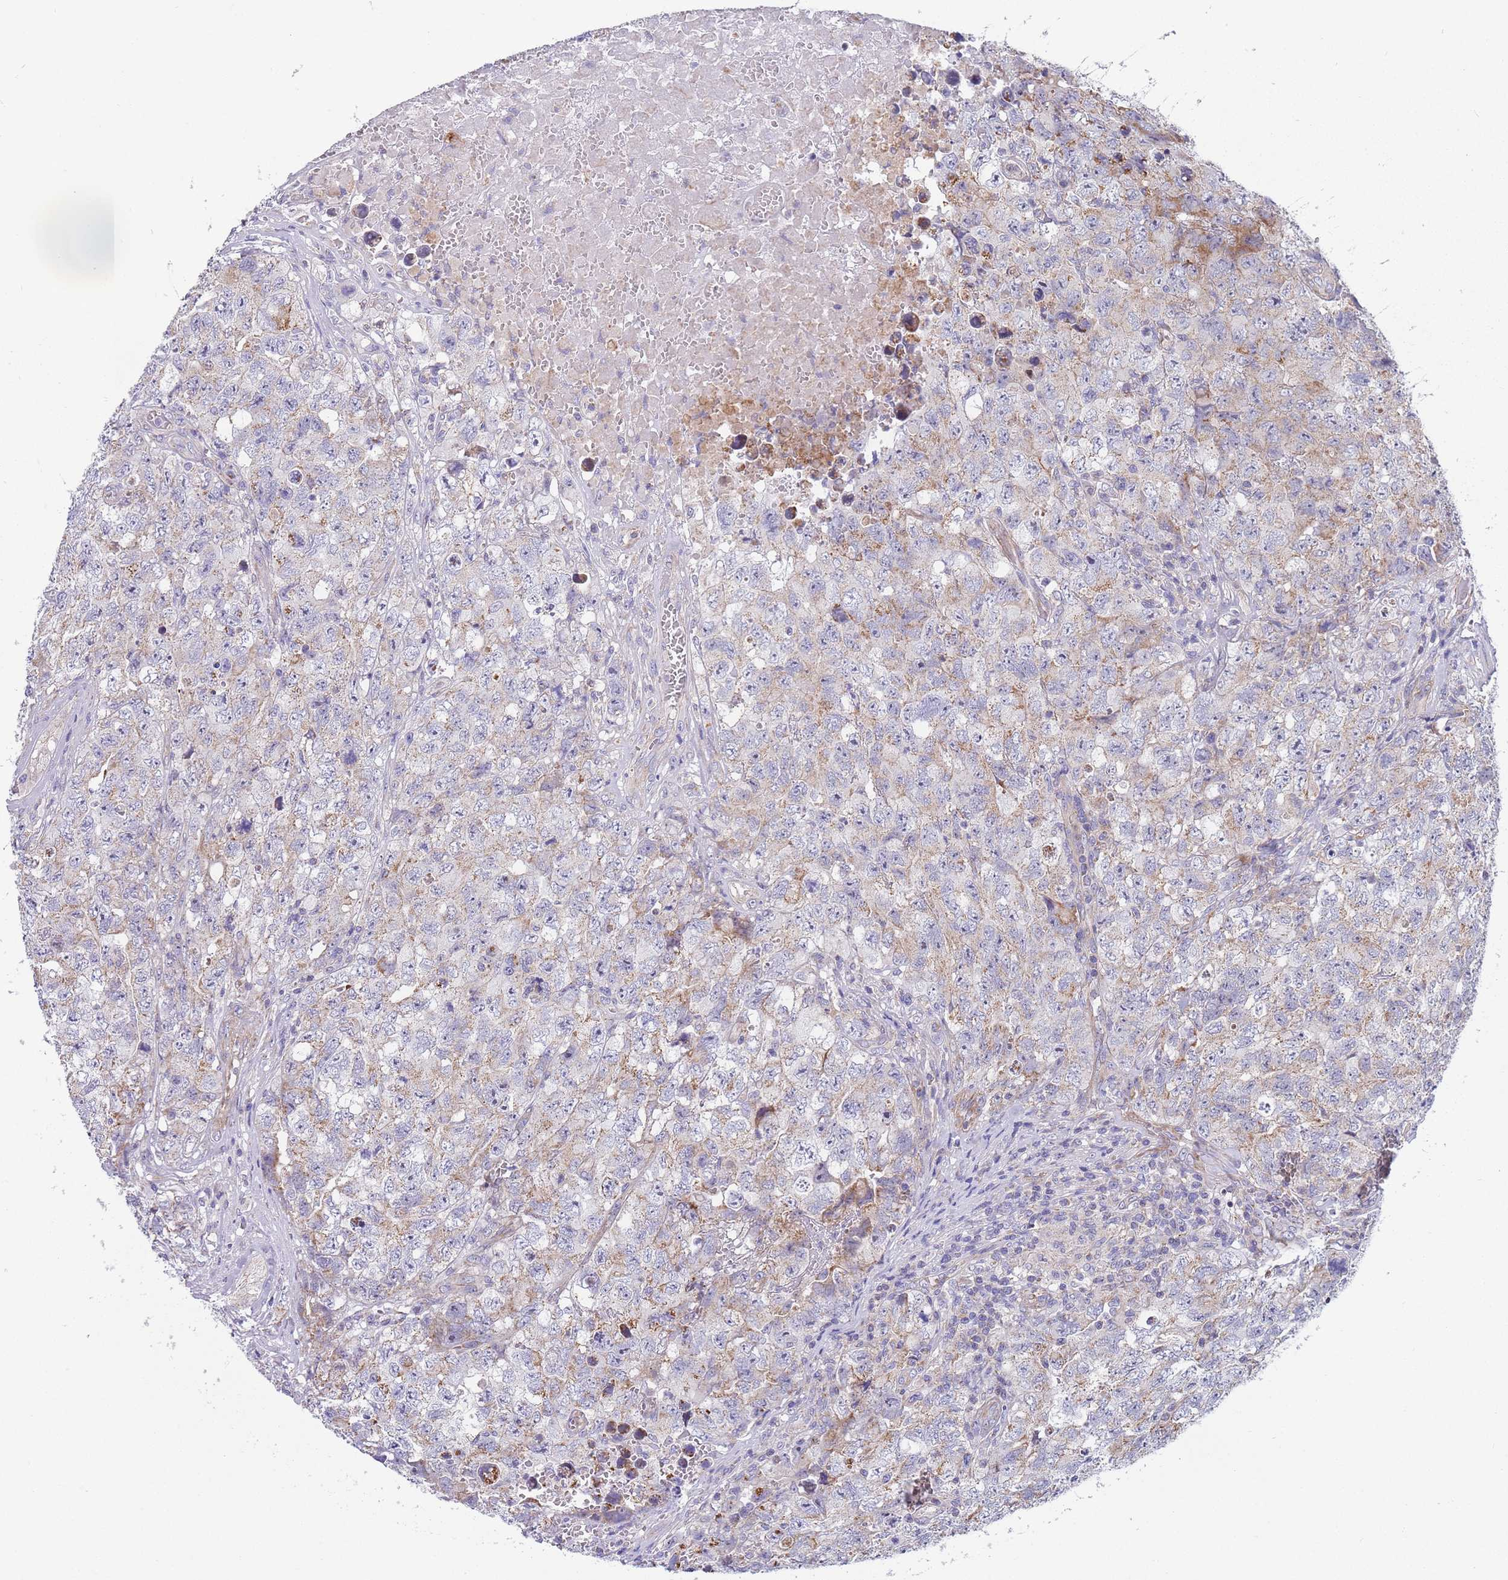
{"staining": {"intensity": "weak", "quantity": "25%-75%", "location": "cytoplasmic/membranous"}, "tissue": "testis cancer", "cell_type": "Tumor cells", "image_type": "cancer", "snomed": [{"axis": "morphology", "description": "Carcinoma, Embryonal, NOS"}, {"axis": "topography", "description": "Testis"}], "caption": "The photomicrograph exhibits immunohistochemical staining of embryonal carcinoma (testis). There is weak cytoplasmic/membranous positivity is present in about 25%-75% of tumor cells.", "gene": "PWWP3A", "patient": {"sex": "male", "age": 31}}